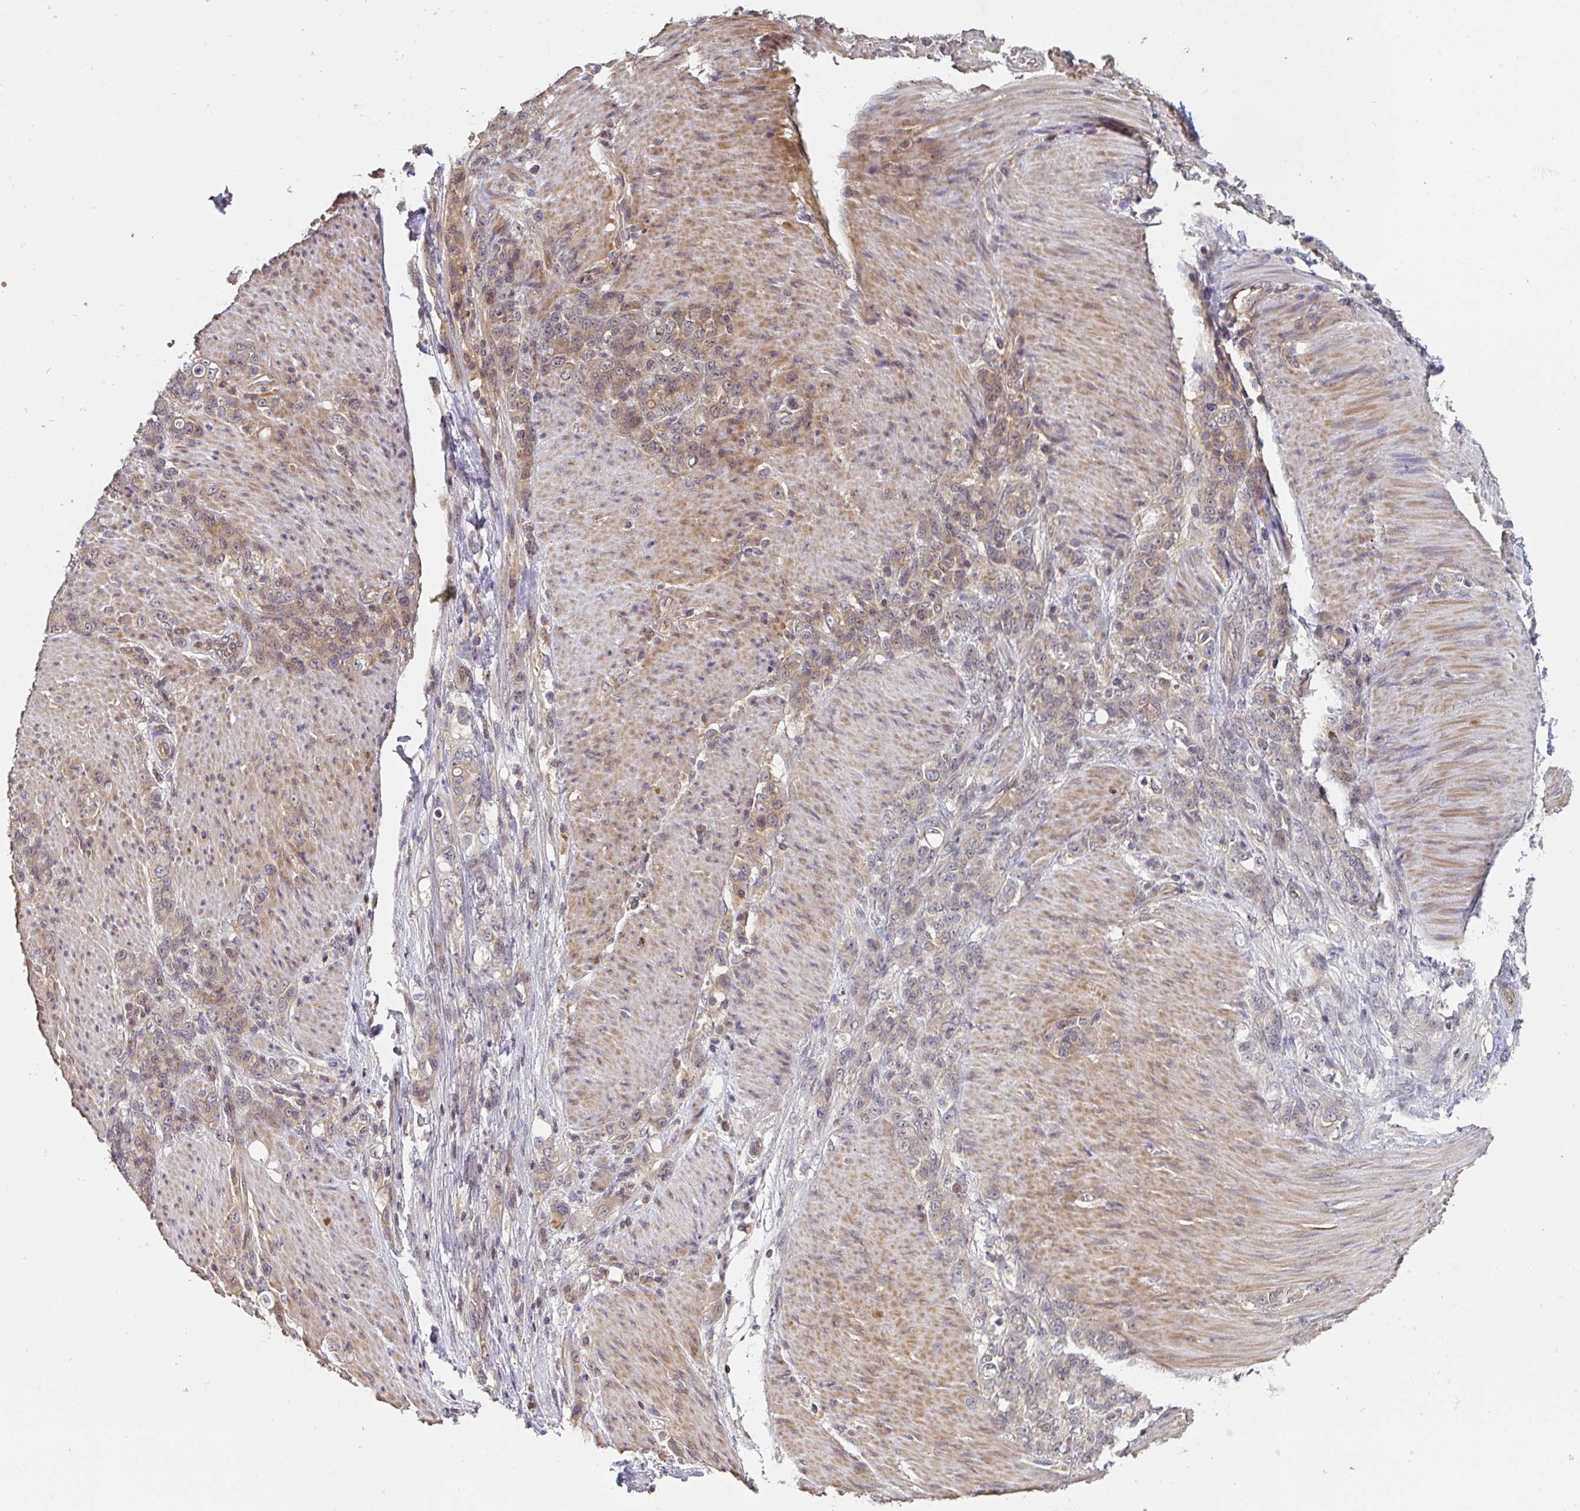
{"staining": {"intensity": "weak", "quantity": "25%-75%", "location": "cytoplasmic/membranous"}, "tissue": "stomach cancer", "cell_type": "Tumor cells", "image_type": "cancer", "snomed": [{"axis": "morphology", "description": "Adenocarcinoma, NOS"}, {"axis": "topography", "description": "Stomach"}], "caption": "About 25%-75% of tumor cells in human adenocarcinoma (stomach) exhibit weak cytoplasmic/membranous protein expression as visualized by brown immunohistochemical staining.", "gene": "RANGRF", "patient": {"sex": "female", "age": 79}}